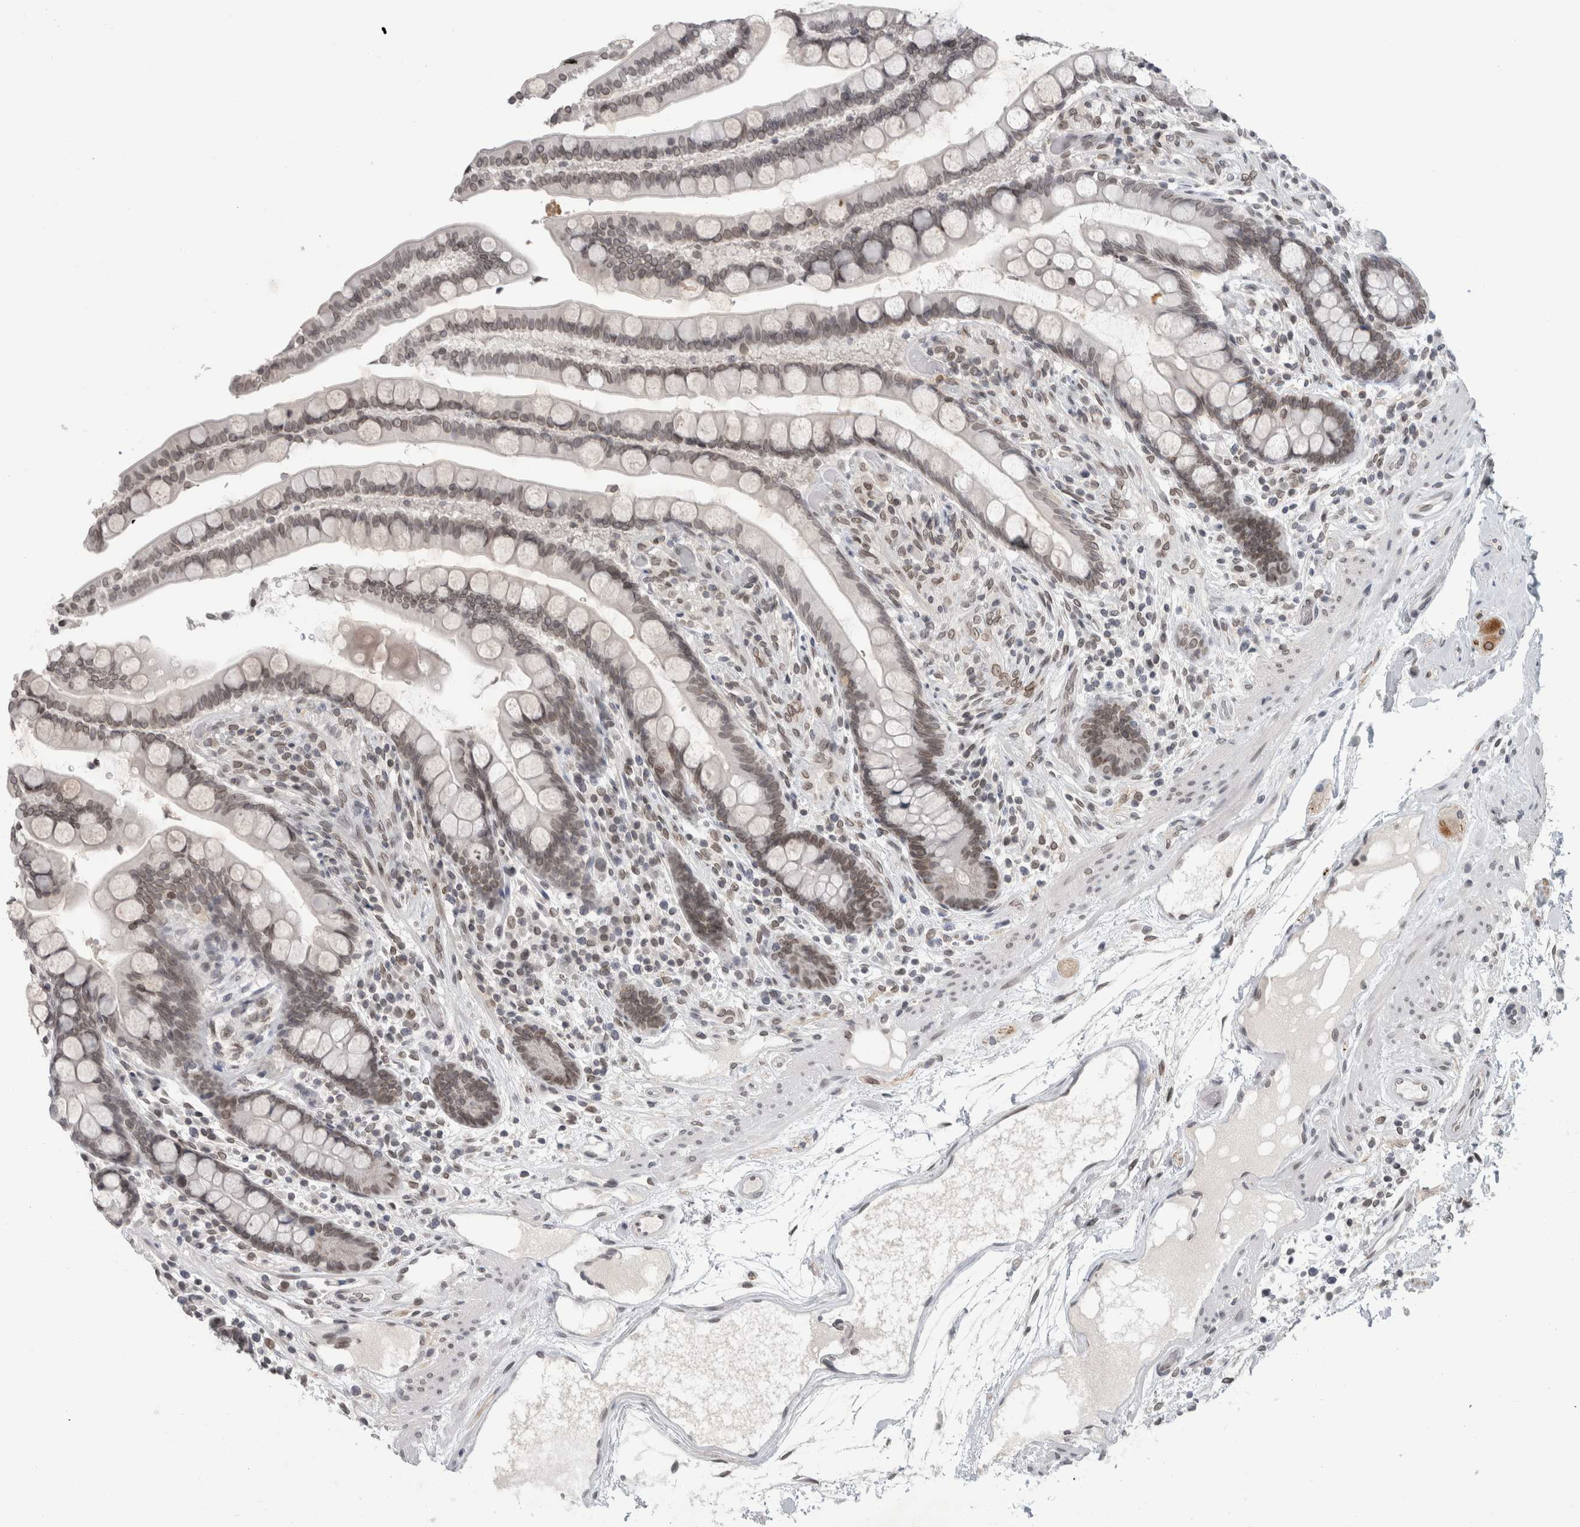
{"staining": {"intensity": "weak", "quantity": ">75%", "location": "cytoplasmic/membranous,nuclear"}, "tissue": "colon", "cell_type": "Endothelial cells", "image_type": "normal", "snomed": [{"axis": "morphology", "description": "Normal tissue, NOS"}, {"axis": "topography", "description": "Colon"}], "caption": "Protein staining shows weak cytoplasmic/membranous,nuclear staining in about >75% of endothelial cells in benign colon.", "gene": "ZNF770", "patient": {"sex": "male", "age": 73}}